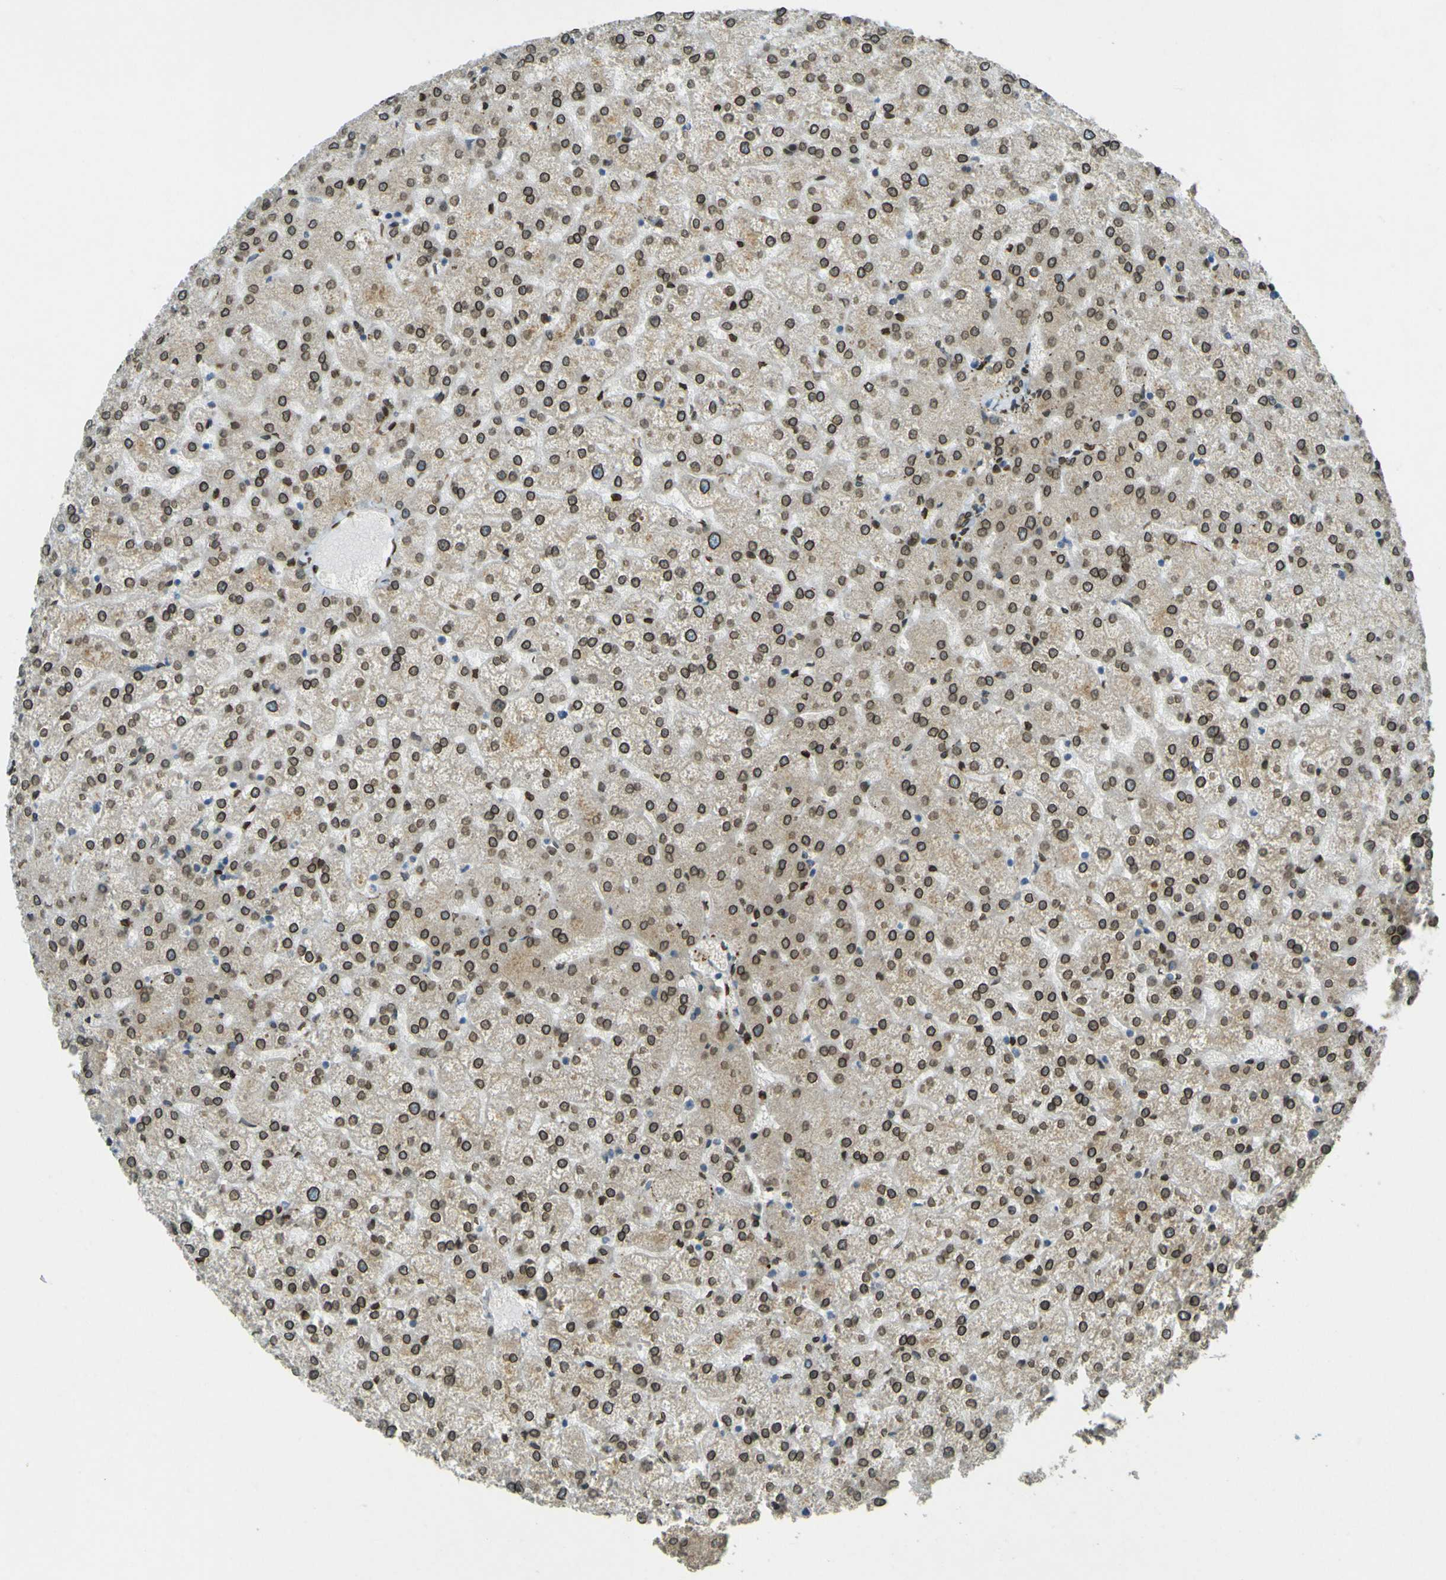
{"staining": {"intensity": "moderate", "quantity": ">75%", "location": "cytoplasmic/membranous"}, "tissue": "liver", "cell_type": "Cholangiocytes", "image_type": "normal", "snomed": [{"axis": "morphology", "description": "Normal tissue, NOS"}, {"axis": "topography", "description": "Liver"}], "caption": "Protein expression analysis of benign human liver reveals moderate cytoplasmic/membranous positivity in approximately >75% of cholangiocytes.", "gene": "GALNT1", "patient": {"sex": "female", "age": 32}}